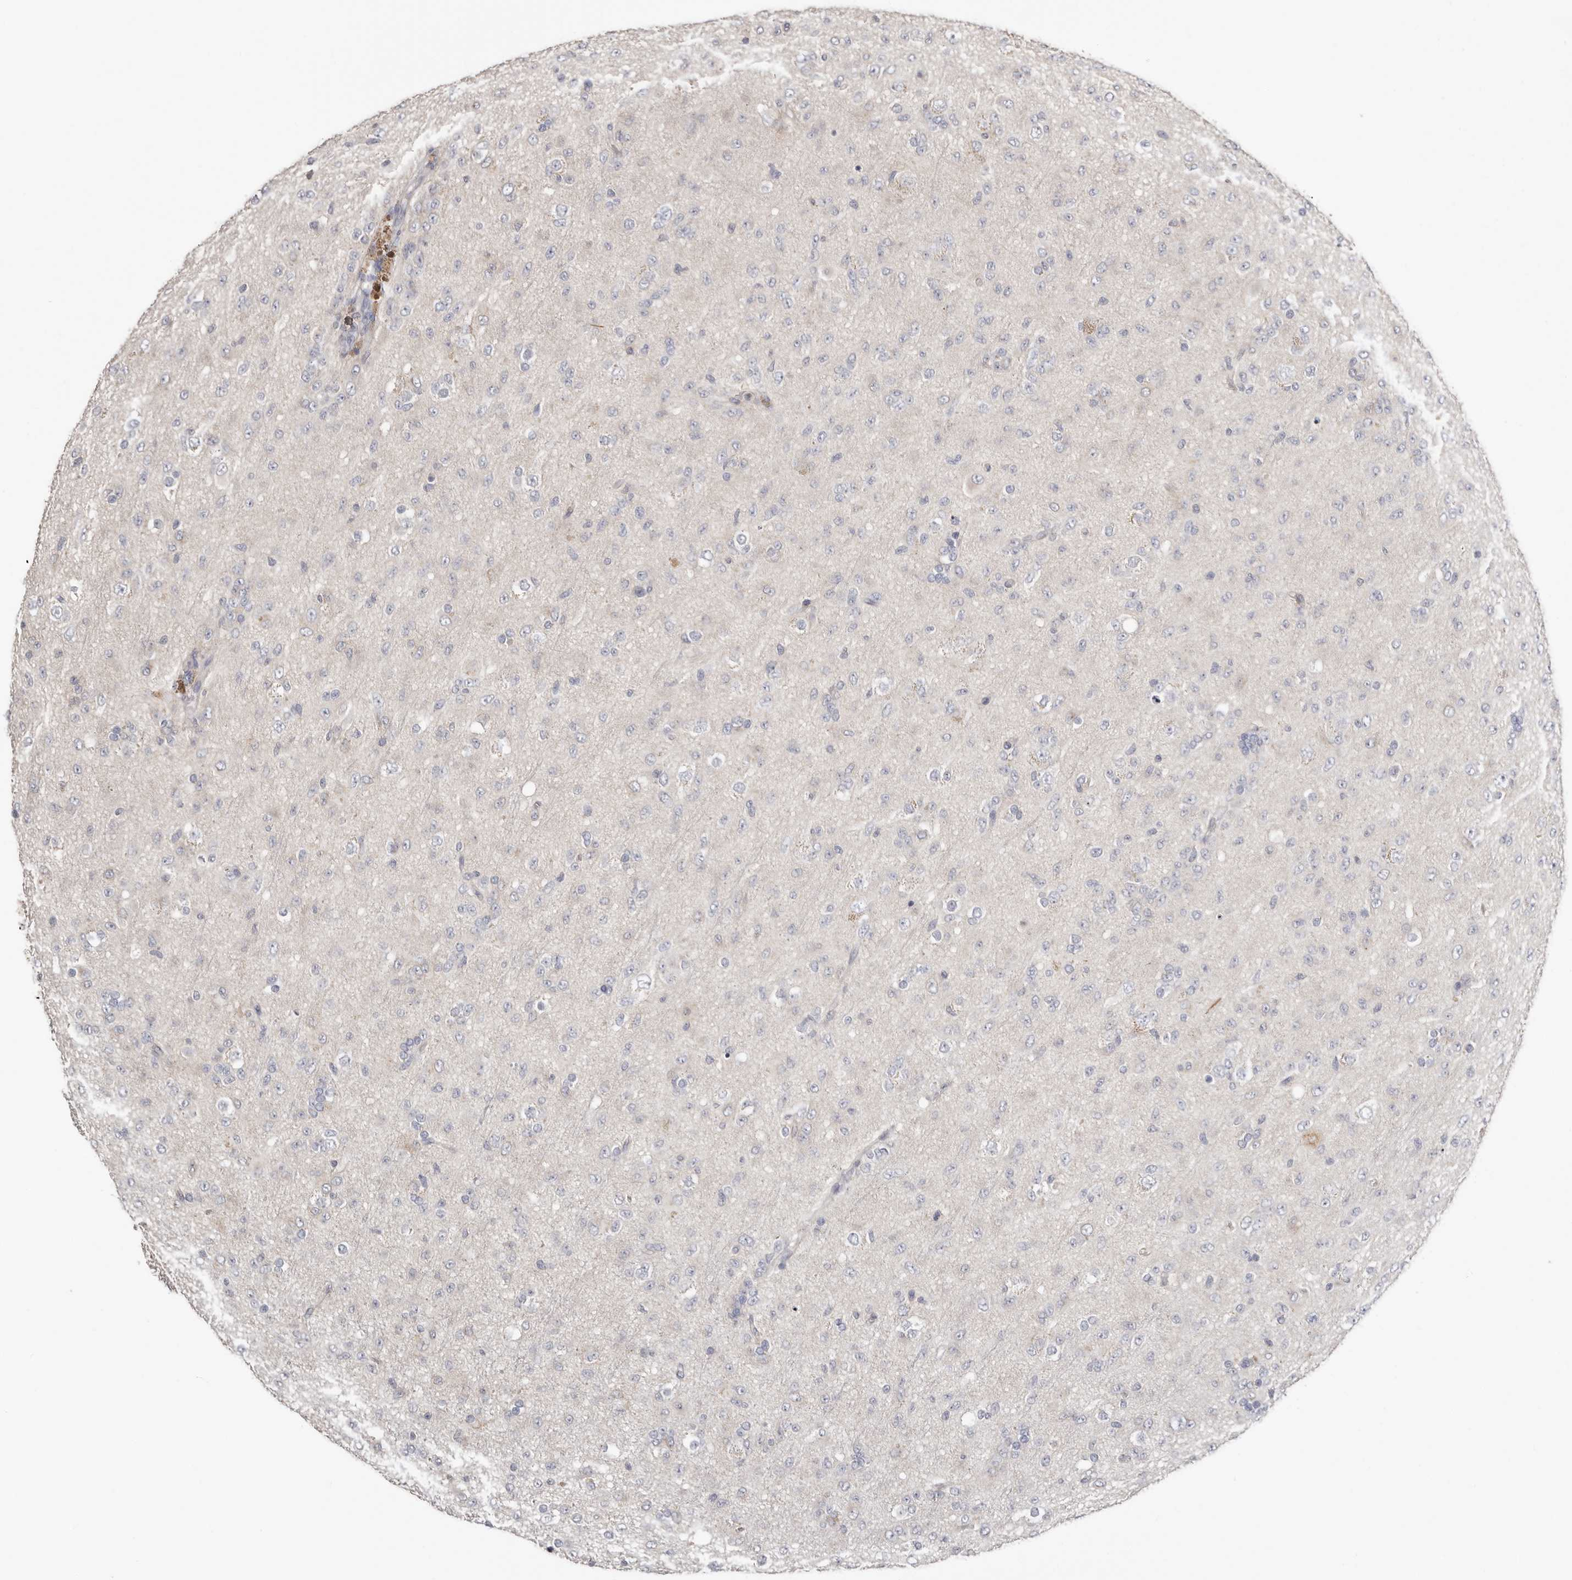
{"staining": {"intensity": "negative", "quantity": "none", "location": "none"}, "tissue": "glioma", "cell_type": "Tumor cells", "image_type": "cancer", "snomed": [{"axis": "morphology", "description": "Glioma, malignant, Low grade"}, {"axis": "topography", "description": "Brain"}], "caption": "Immunohistochemistry of glioma demonstrates no staining in tumor cells.", "gene": "S100A14", "patient": {"sex": "male", "age": 65}}